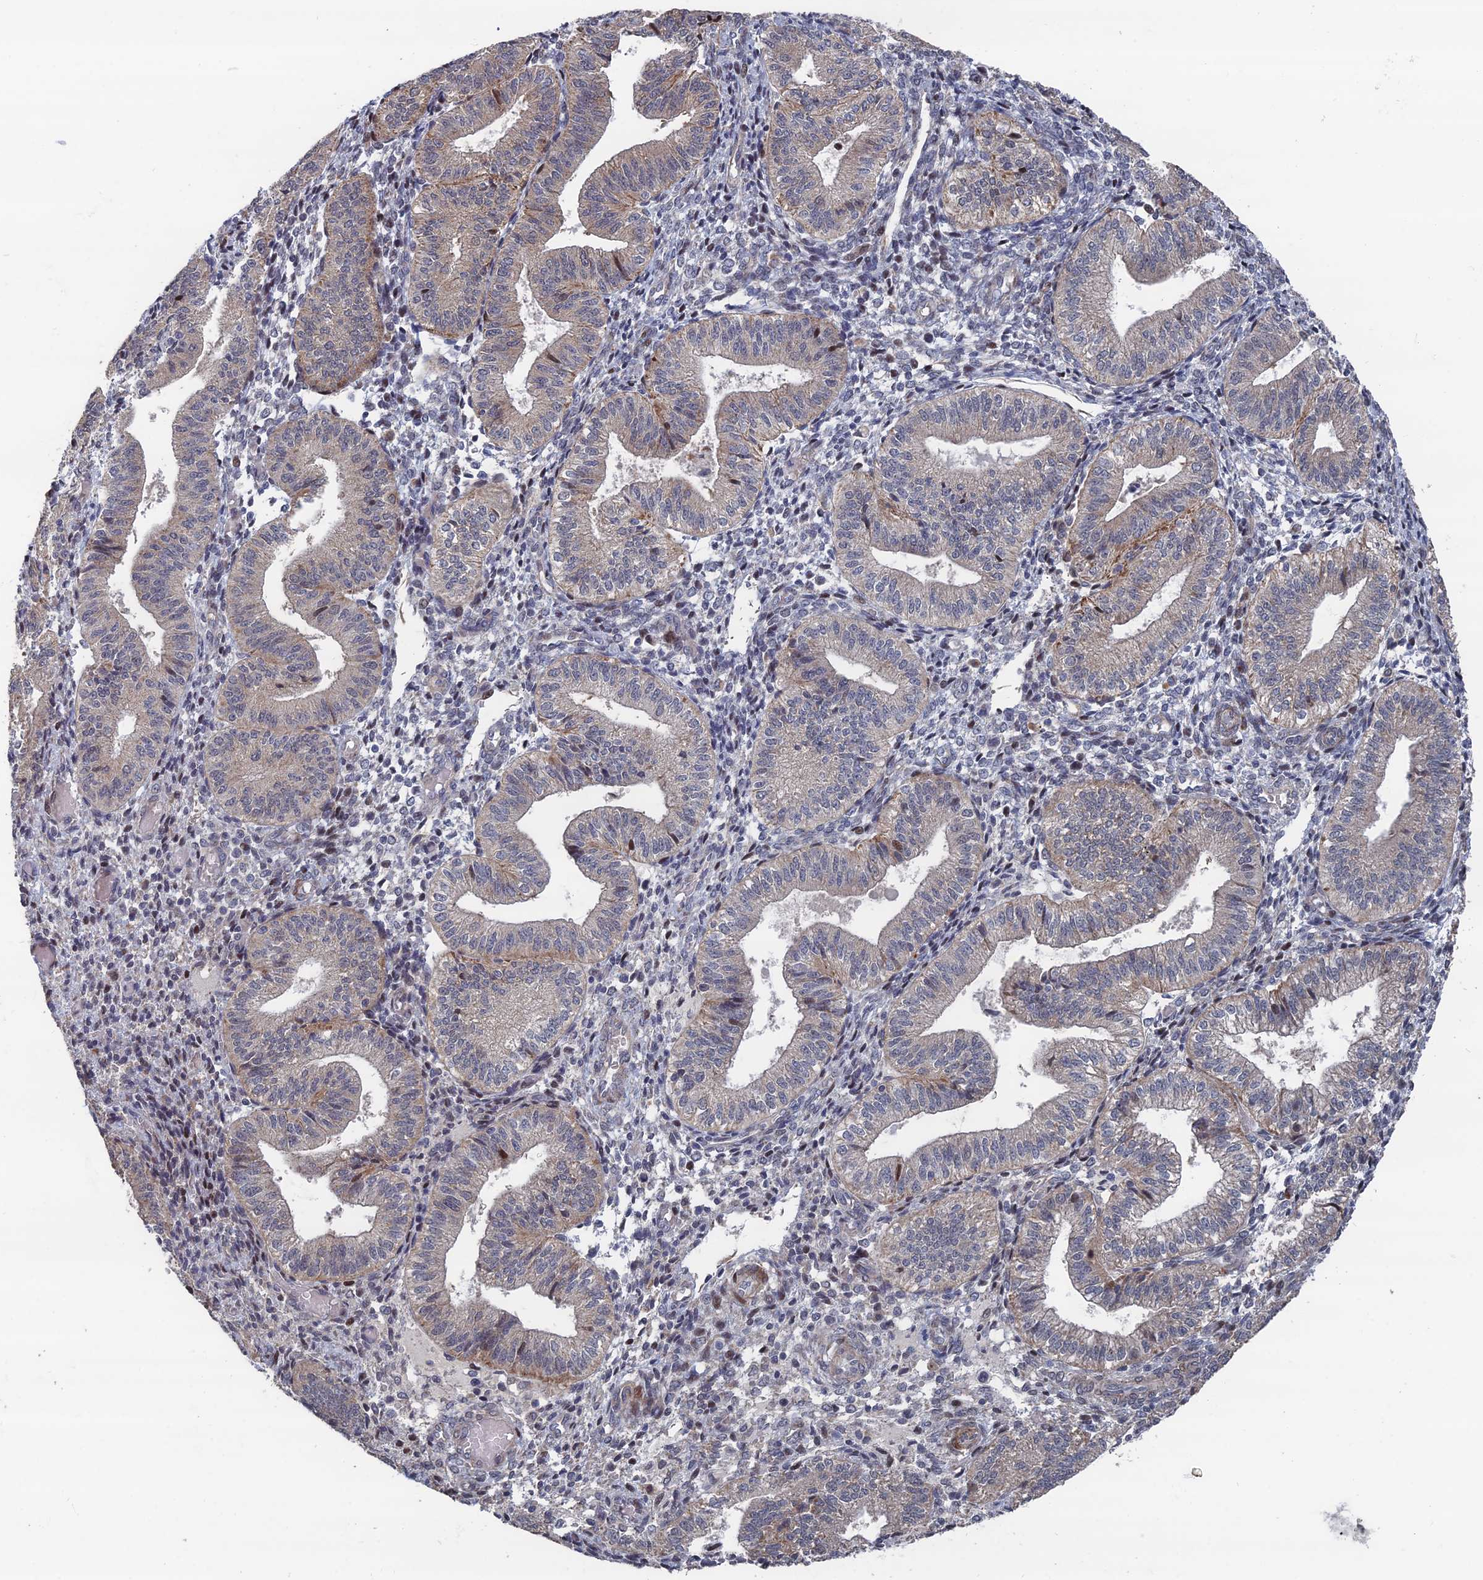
{"staining": {"intensity": "negative", "quantity": "none", "location": "none"}, "tissue": "endometrium", "cell_type": "Cells in endometrial stroma", "image_type": "normal", "snomed": [{"axis": "morphology", "description": "Normal tissue, NOS"}, {"axis": "topography", "description": "Endometrium"}], "caption": "IHC micrograph of unremarkable endometrium stained for a protein (brown), which exhibits no positivity in cells in endometrial stroma. Nuclei are stained in blue.", "gene": "GTF2IRD1", "patient": {"sex": "female", "age": 34}}